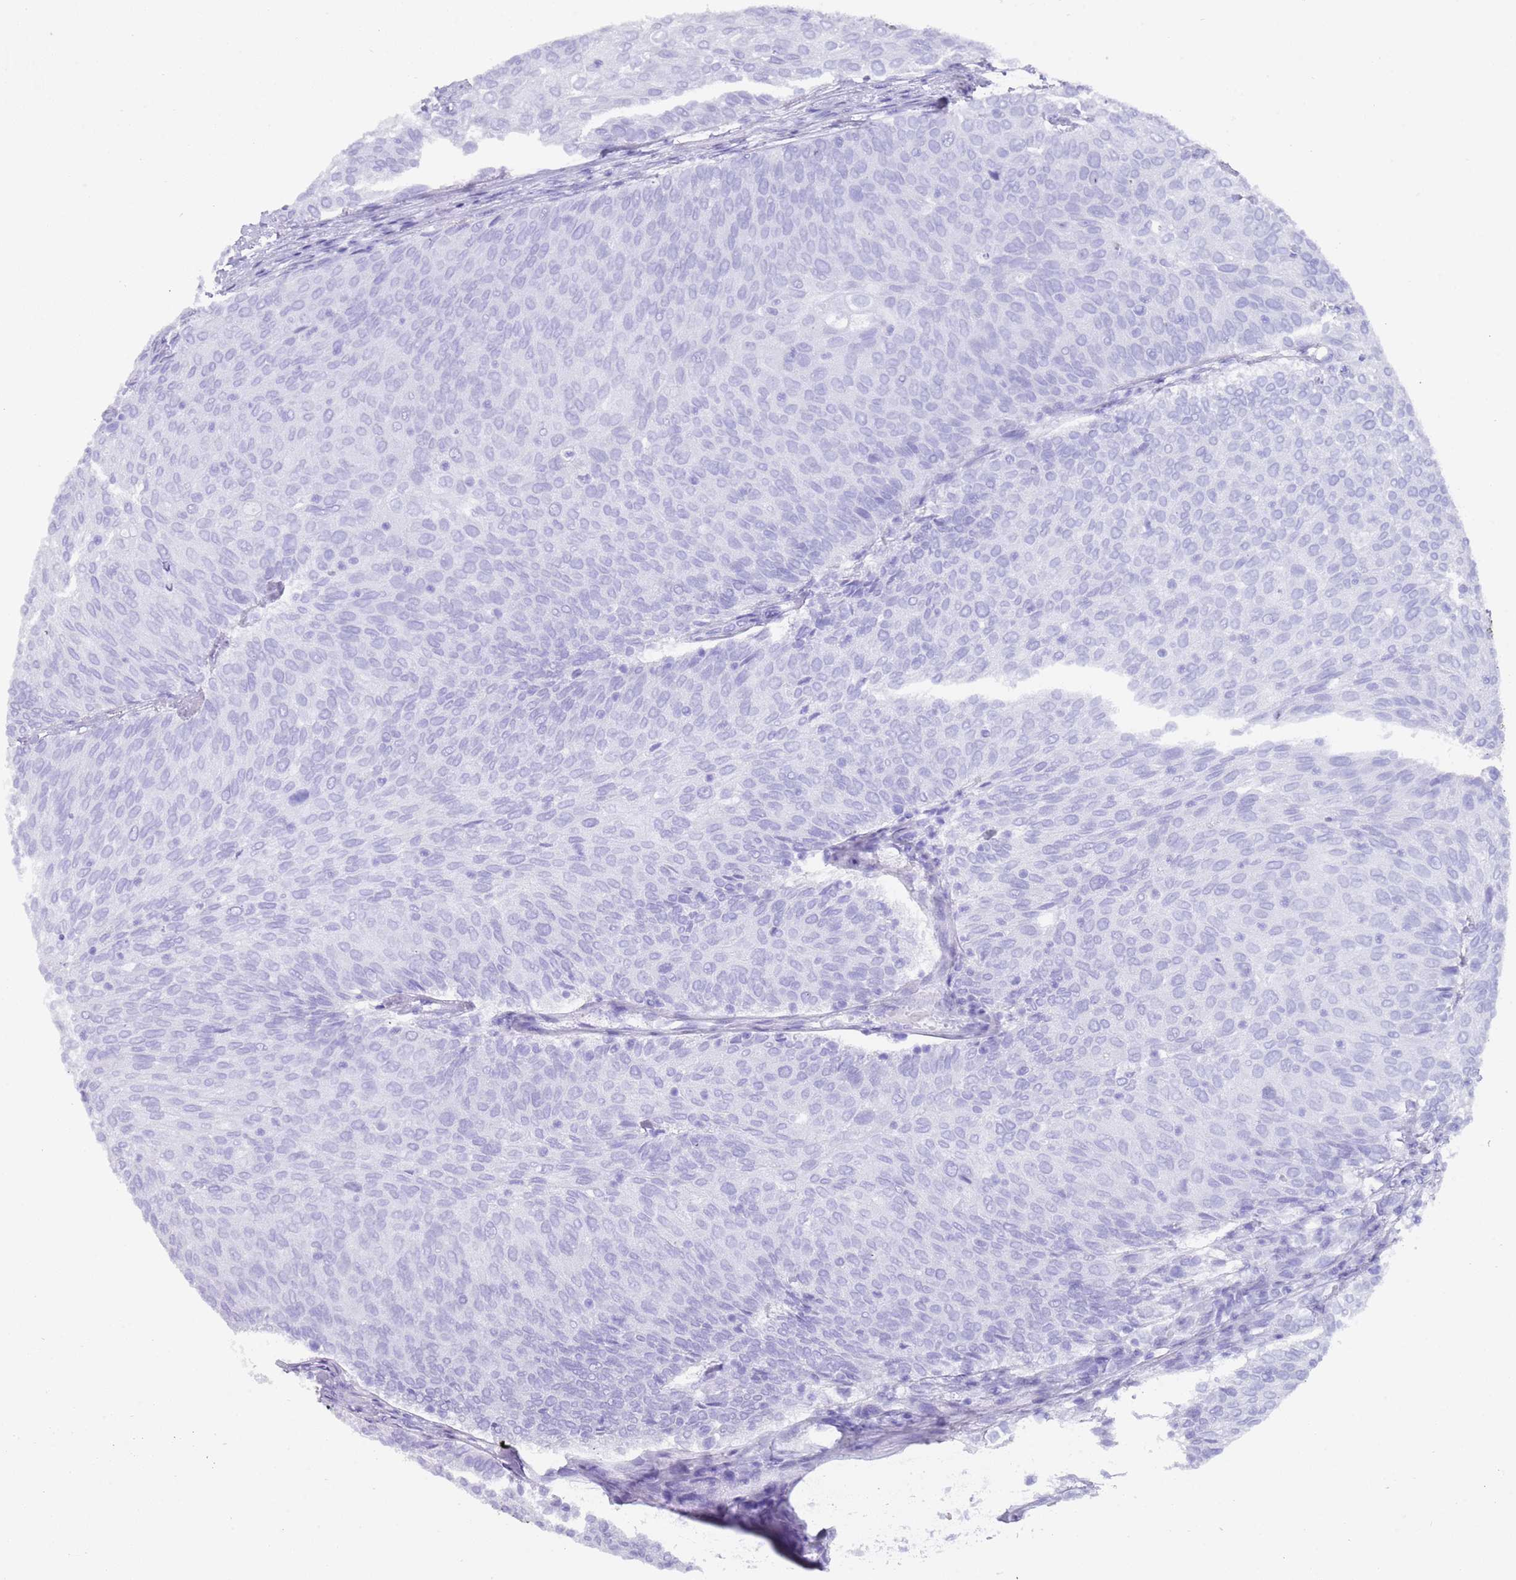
{"staining": {"intensity": "negative", "quantity": "none", "location": "none"}, "tissue": "urothelial cancer", "cell_type": "Tumor cells", "image_type": "cancer", "snomed": [{"axis": "morphology", "description": "Urothelial carcinoma, Low grade"}, {"axis": "topography", "description": "Urinary bladder"}], "caption": "Photomicrograph shows no protein staining in tumor cells of urothelial cancer tissue.", "gene": "MYADML2", "patient": {"sex": "female", "age": 79}}